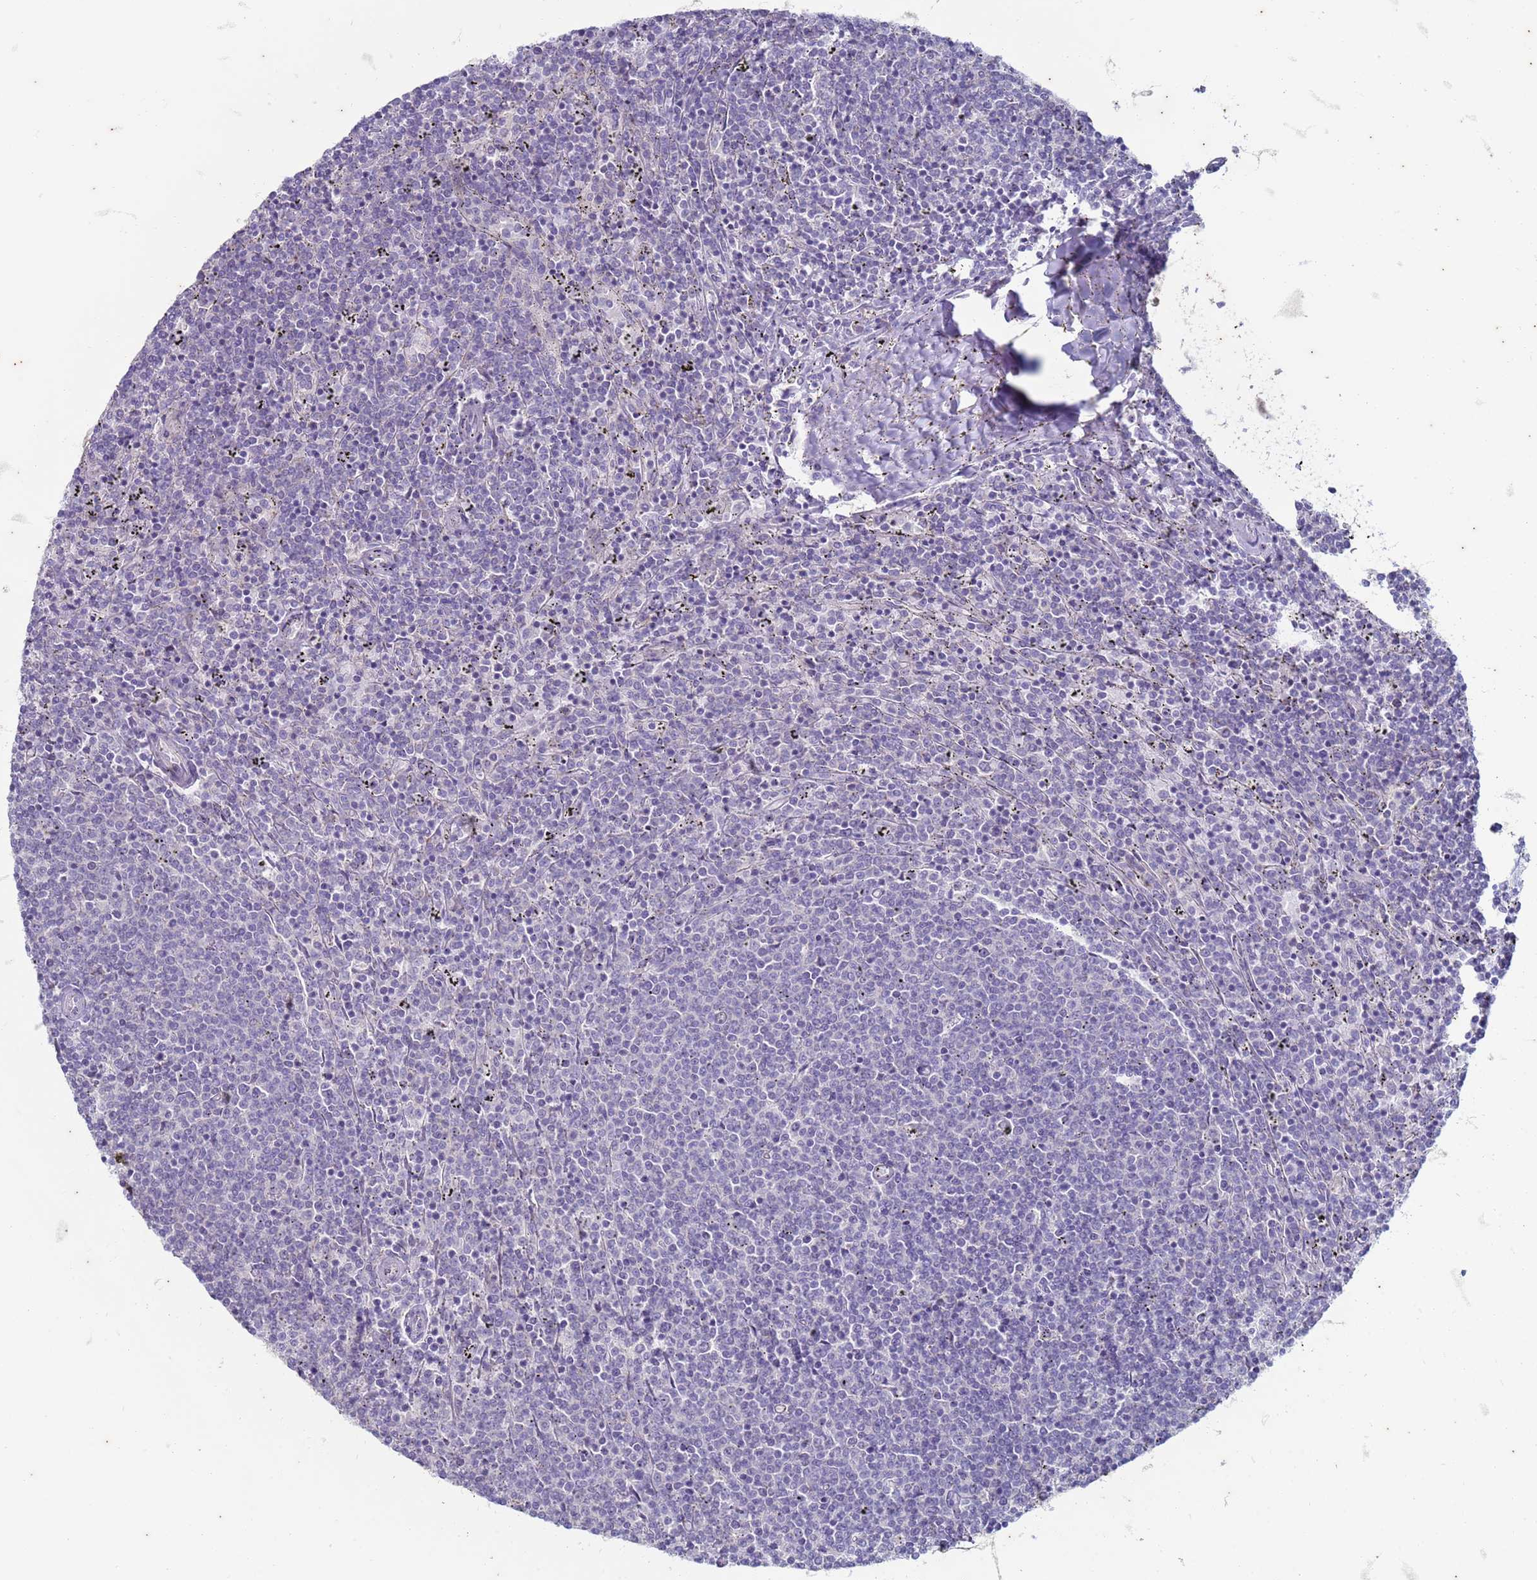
{"staining": {"intensity": "negative", "quantity": "none", "location": "none"}, "tissue": "lymphoma", "cell_type": "Tumor cells", "image_type": "cancer", "snomed": [{"axis": "morphology", "description": "Malignant lymphoma, non-Hodgkin's type, Low grade"}, {"axis": "topography", "description": "Spleen"}], "caption": "Immunohistochemical staining of human malignant lymphoma, non-Hodgkin's type (low-grade) displays no significant staining in tumor cells.", "gene": "SUCO", "patient": {"sex": "female", "age": 50}}